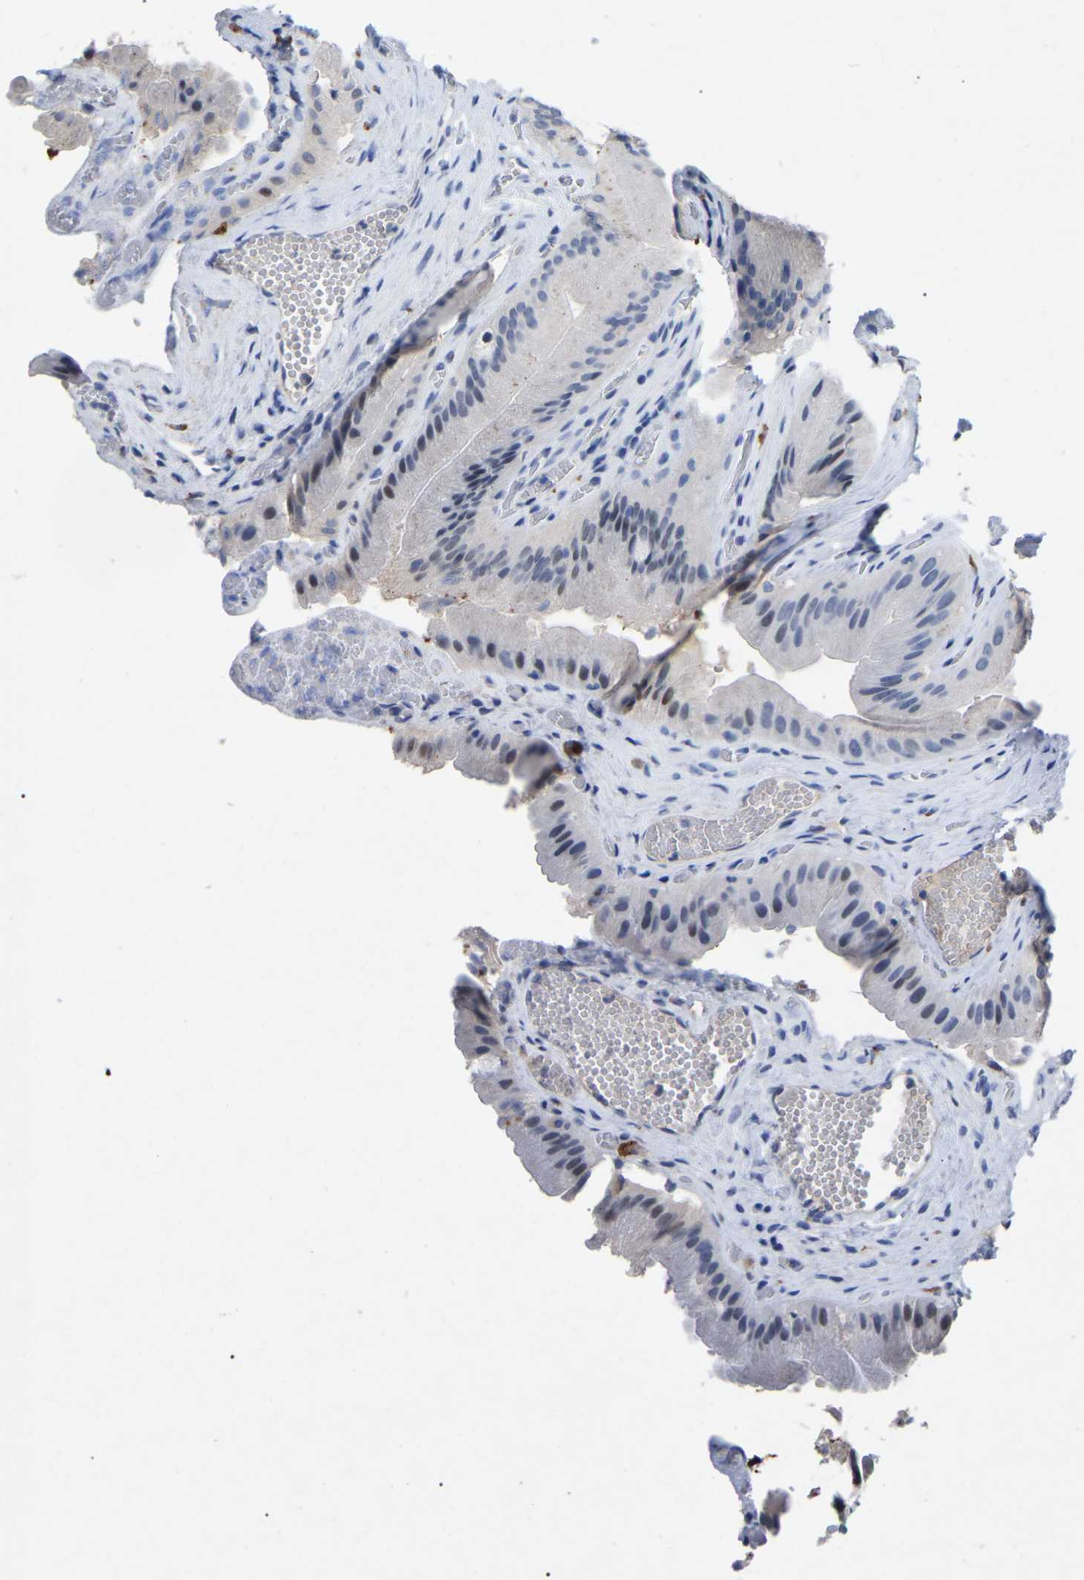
{"staining": {"intensity": "moderate", "quantity": "<25%", "location": "cytoplasmic/membranous"}, "tissue": "gallbladder", "cell_type": "Glandular cells", "image_type": "normal", "snomed": [{"axis": "morphology", "description": "Normal tissue, NOS"}, {"axis": "topography", "description": "Gallbladder"}], "caption": "Immunohistochemical staining of unremarkable gallbladder shows low levels of moderate cytoplasmic/membranous expression in about <25% of glandular cells. The protein is stained brown, and the nuclei are stained in blue (DAB (3,3'-diaminobenzidine) IHC with brightfield microscopy, high magnification).", "gene": "SMPD2", "patient": {"sex": "male", "age": 49}}